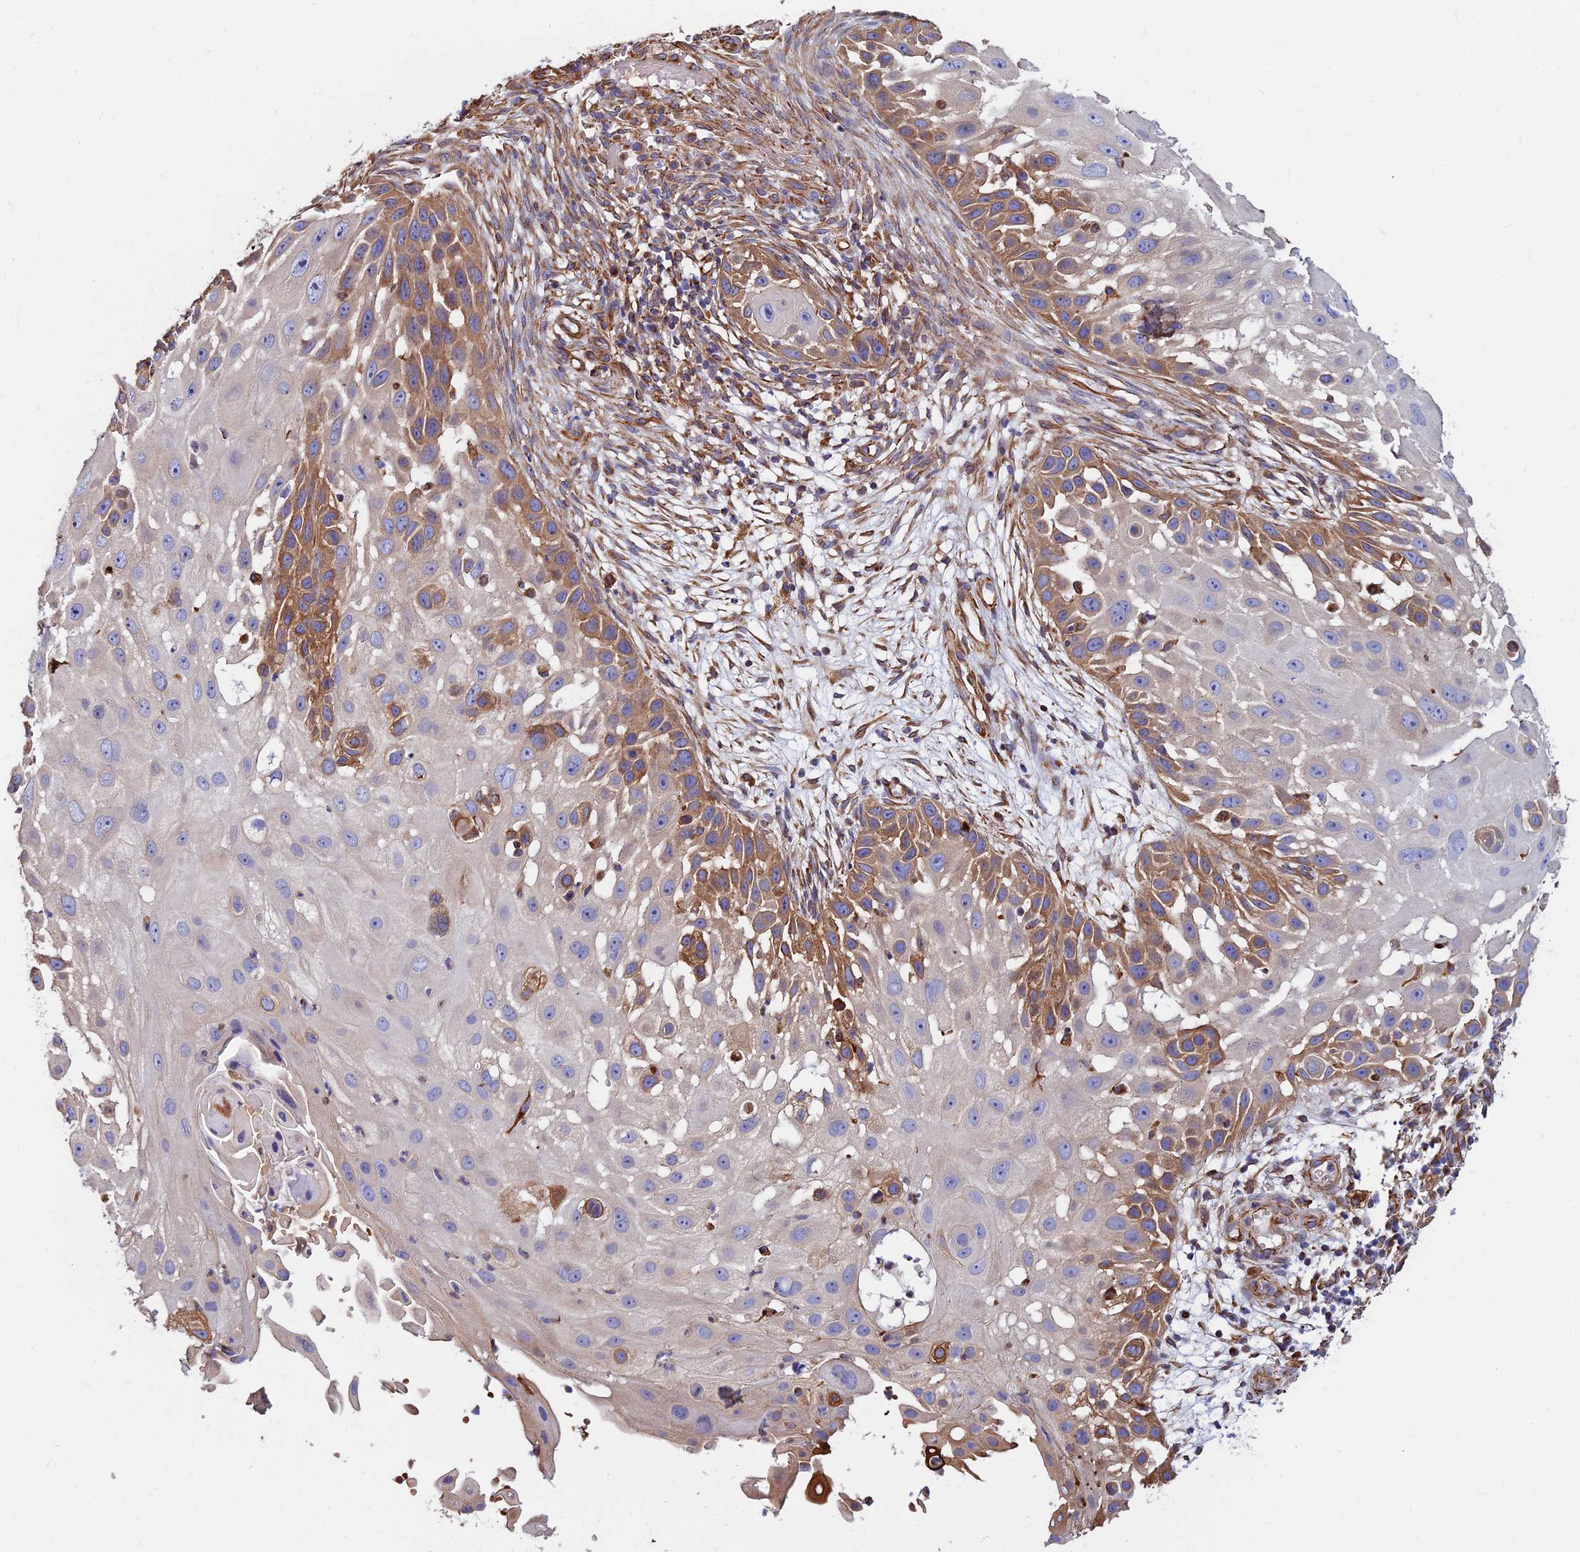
{"staining": {"intensity": "moderate", "quantity": "25%-75%", "location": "cytoplasmic/membranous"}, "tissue": "skin cancer", "cell_type": "Tumor cells", "image_type": "cancer", "snomed": [{"axis": "morphology", "description": "Squamous cell carcinoma, NOS"}, {"axis": "topography", "description": "Skin"}], "caption": "Immunohistochemical staining of human skin cancer (squamous cell carcinoma) exhibits medium levels of moderate cytoplasmic/membranous expression in about 25%-75% of tumor cells.", "gene": "CDK18", "patient": {"sex": "female", "age": 44}}